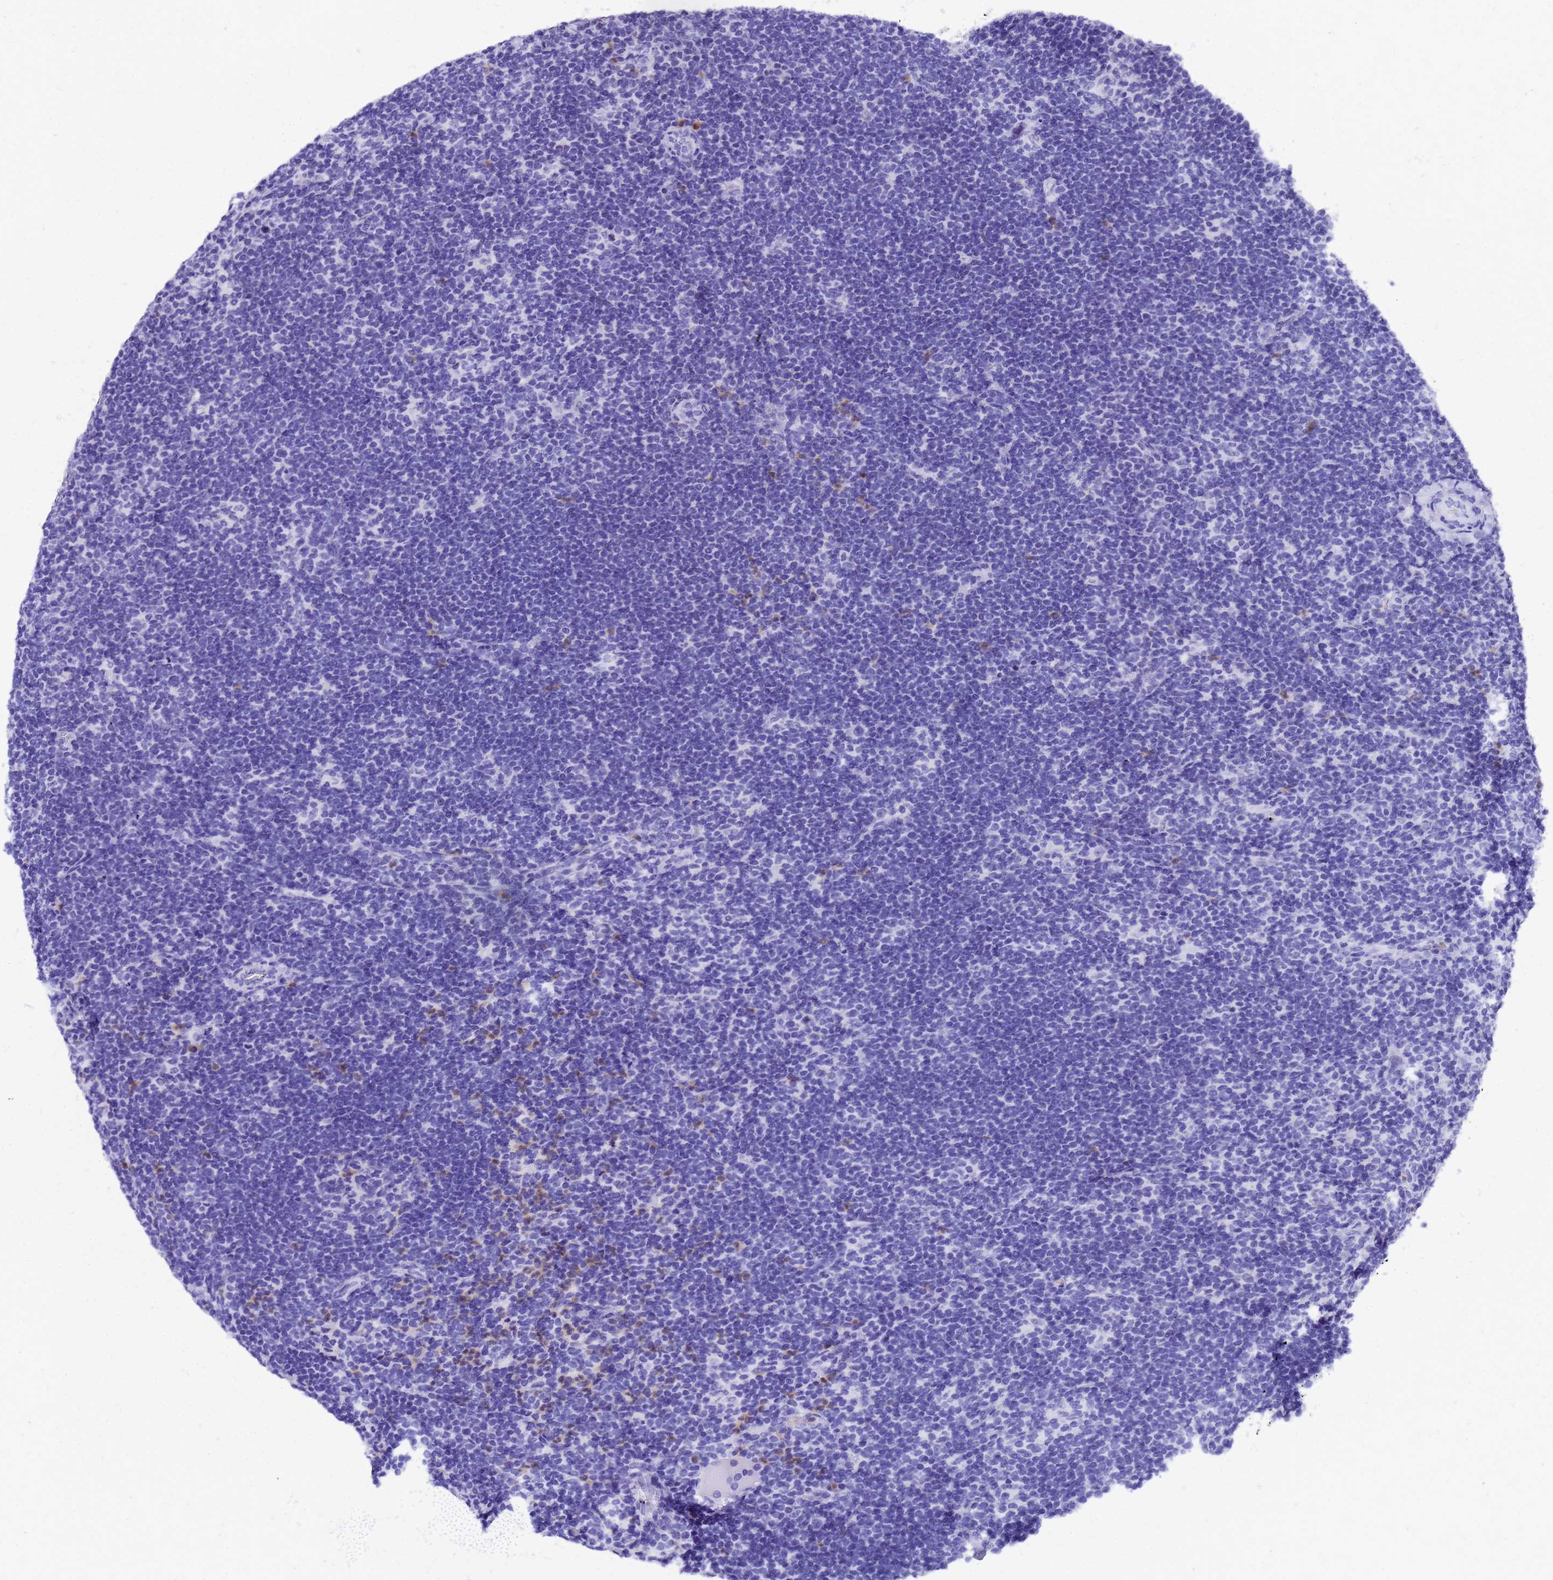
{"staining": {"intensity": "negative", "quantity": "none", "location": "none"}, "tissue": "lymphoma", "cell_type": "Tumor cells", "image_type": "cancer", "snomed": [{"axis": "morphology", "description": "Hodgkin's disease, NOS"}, {"axis": "topography", "description": "Lymph node"}], "caption": "Tumor cells are negative for protein expression in human Hodgkin's disease. Brightfield microscopy of immunohistochemistry stained with DAB (brown) and hematoxylin (blue), captured at high magnification.", "gene": "SMIM21", "patient": {"sex": "female", "age": 57}}